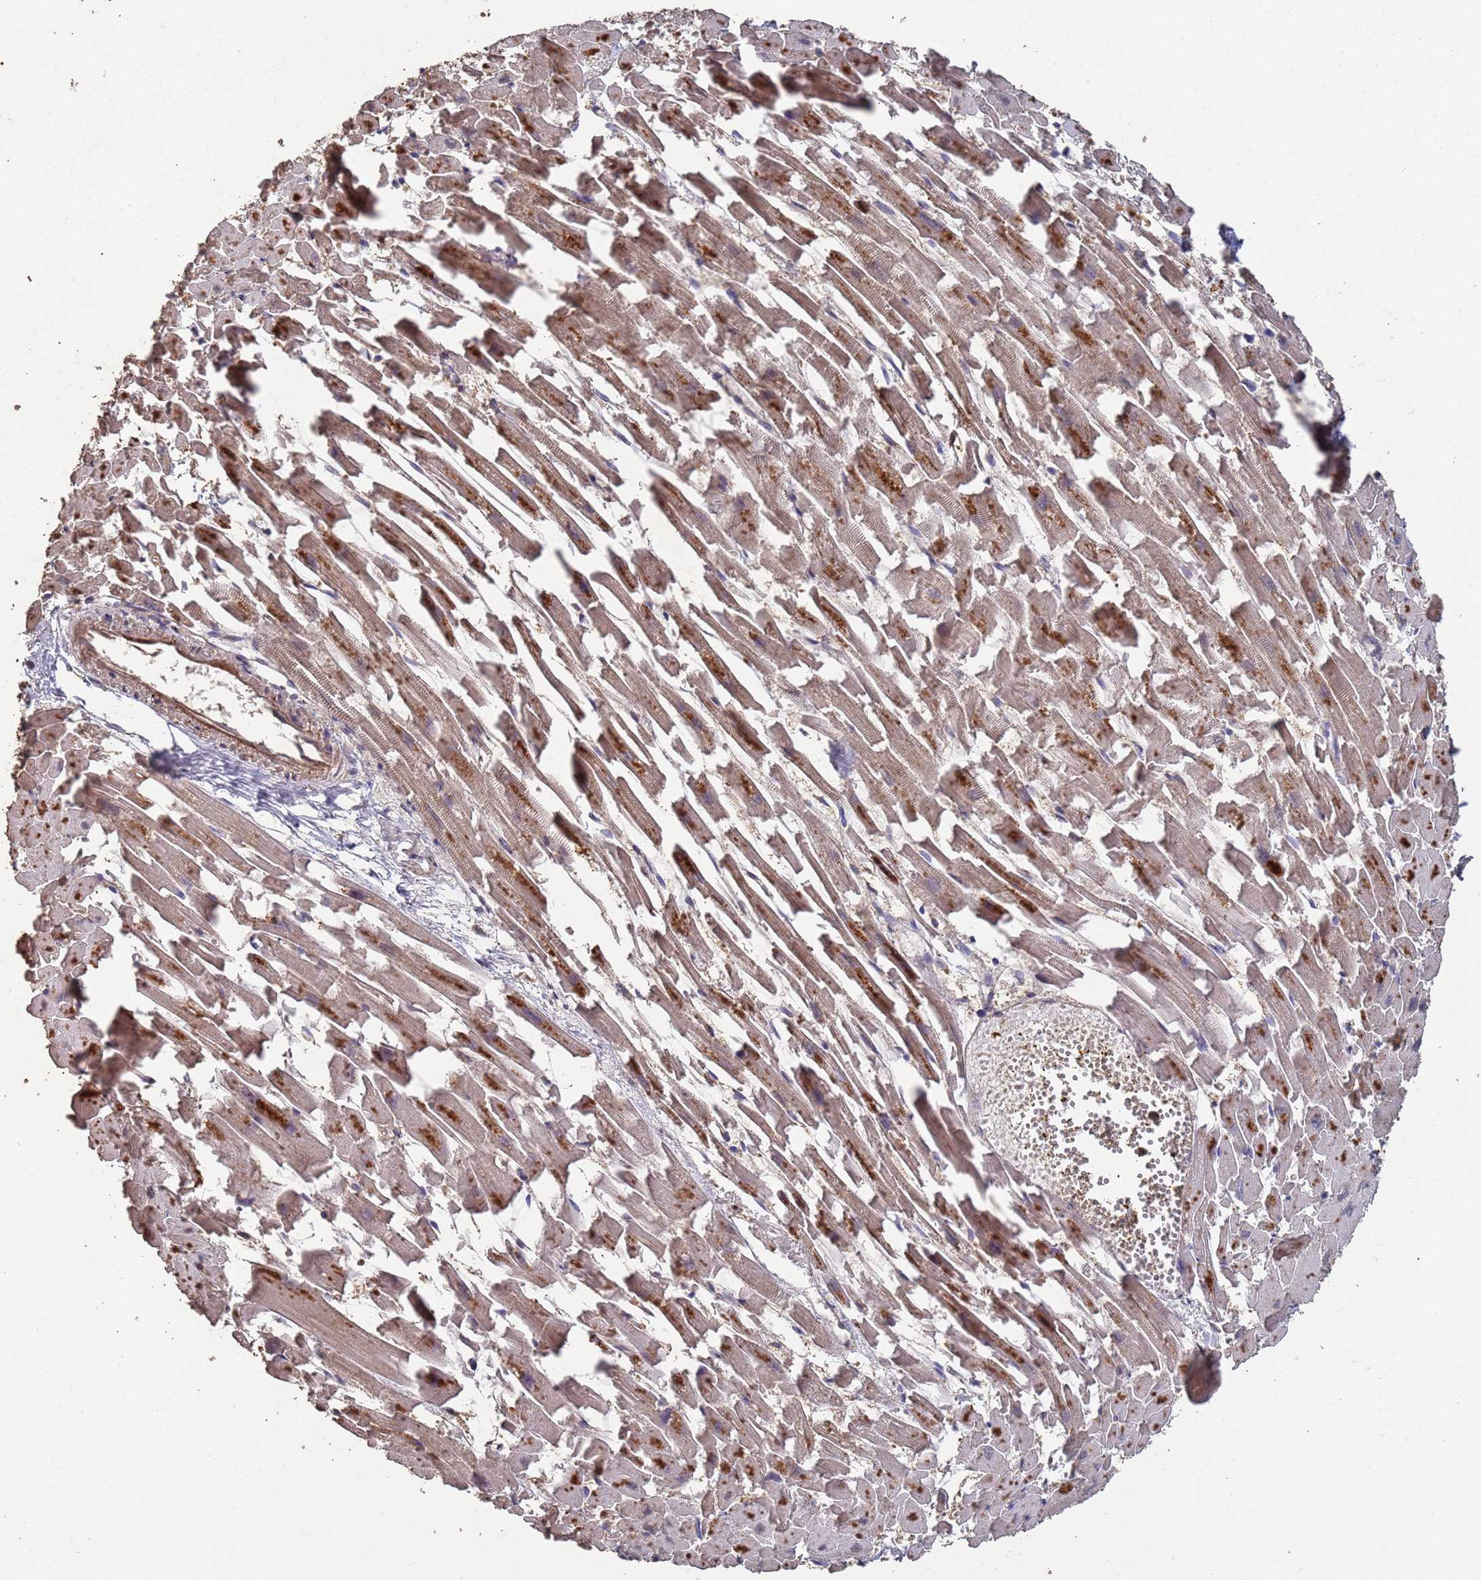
{"staining": {"intensity": "moderate", "quantity": "25%-75%", "location": "cytoplasmic/membranous"}, "tissue": "heart muscle", "cell_type": "Cardiomyocytes", "image_type": "normal", "snomed": [{"axis": "morphology", "description": "Normal tissue, NOS"}, {"axis": "topography", "description": "Heart"}], "caption": "This photomicrograph exhibits IHC staining of unremarkable human heart muscle, with medium moderate cytoplasmic/membranous positivity in approximately 25%-75% of cardiomyocytes.", "gene": "FRAT1", "patient": {"sex": "female", "age": 64}}